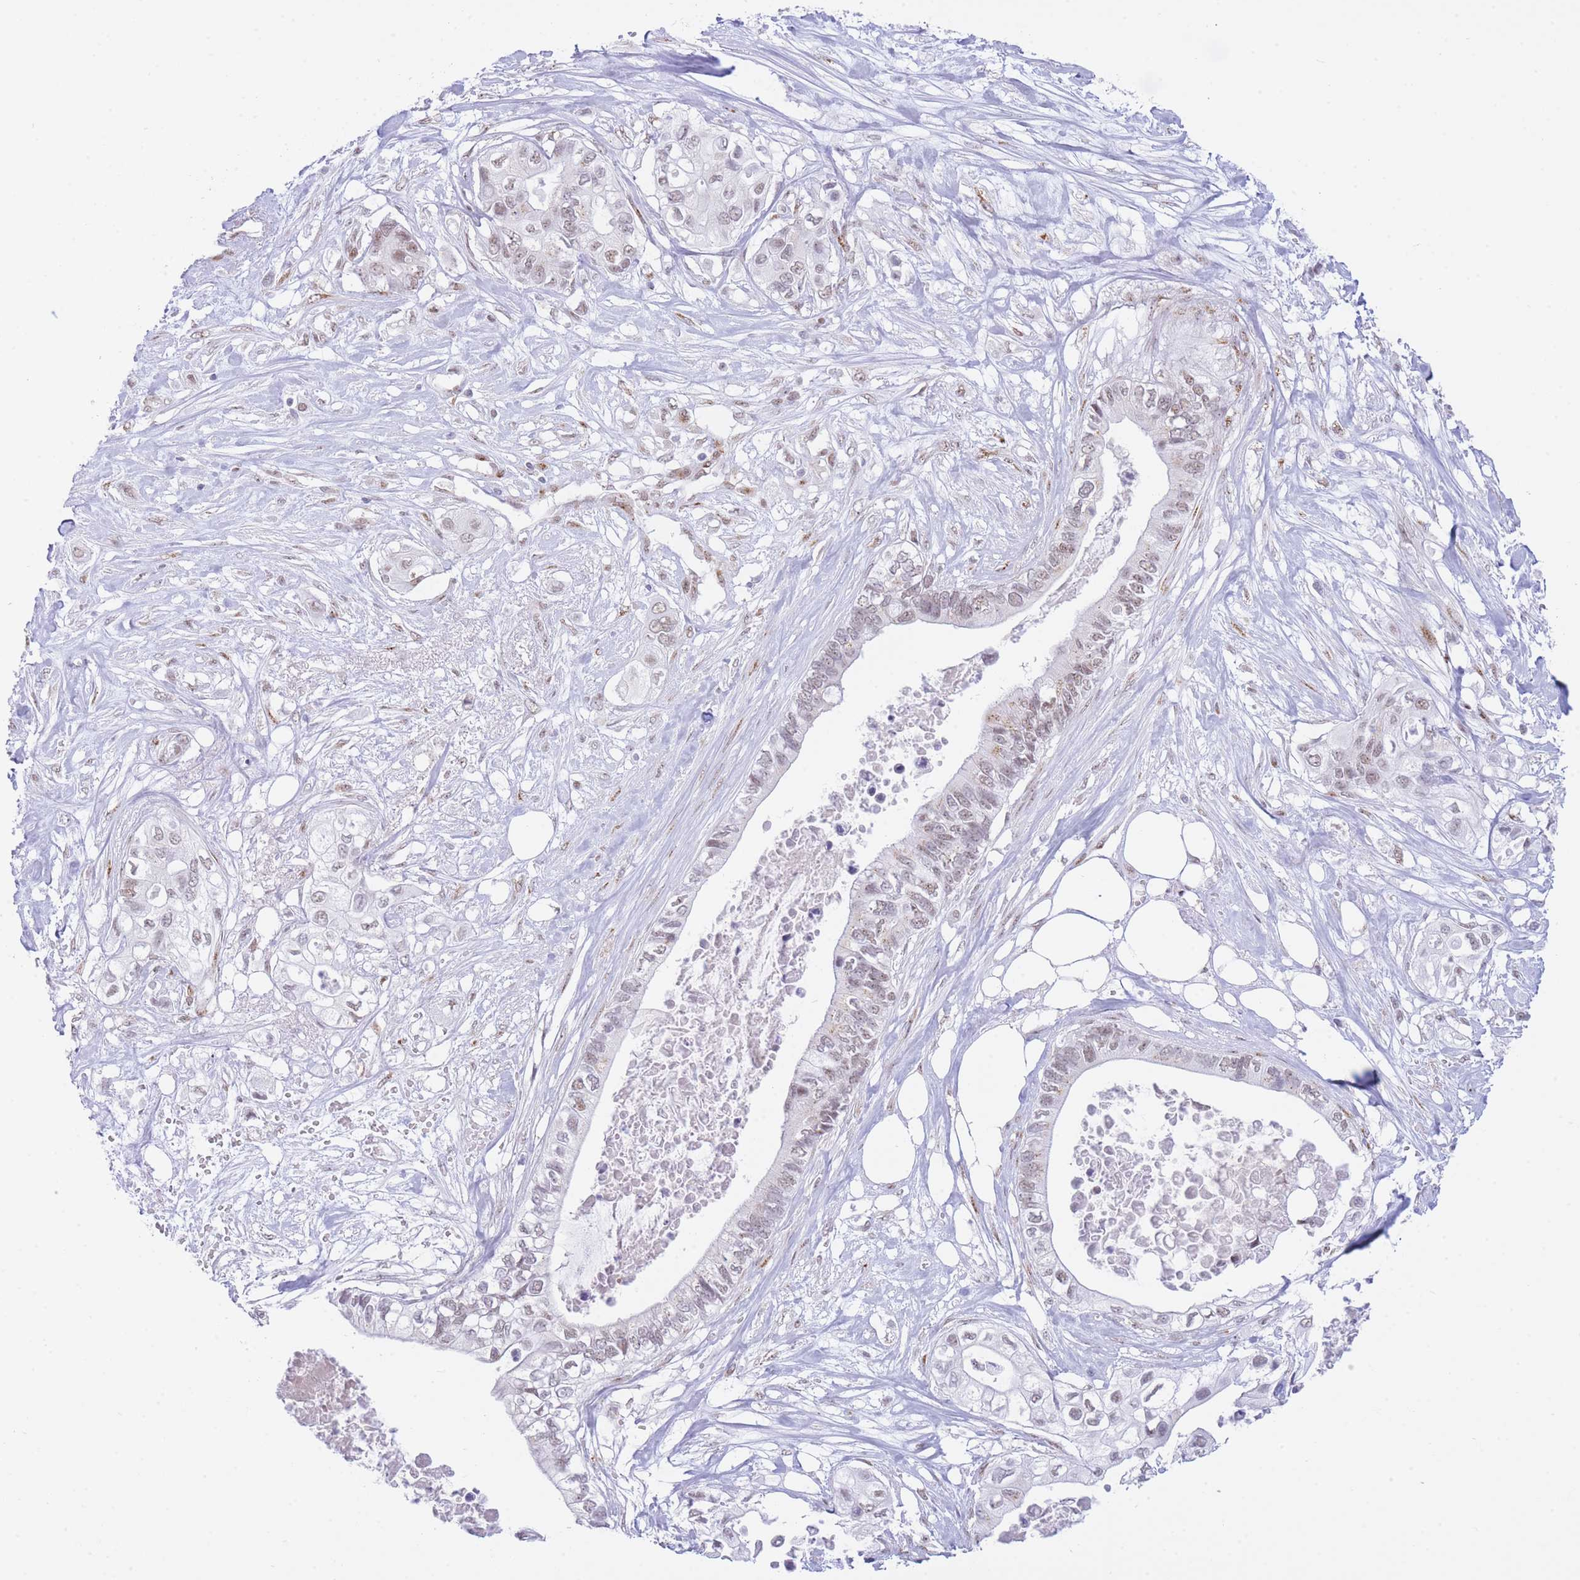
{"staining": {"intensity": "weak", "quantity": "25%-75%", "location": "nuclear"}, "tissue": "pancreatic cancer", "cell_type": "Tumor cells", "image_type": "cancer", "snomed": [{"axis": "morphology", "description": "Adenocarcinoma, NOS"}, {"axis": "topography", "description": "Pancreas"}], "caption": "Adenocarcinoma (pancreatic) stained with IHC demonstrates weak nuclear staining in approximately 25%-75% of tumor cells.", "gene": "INO80C", "patient": {"sex": "female", "age": 63}}